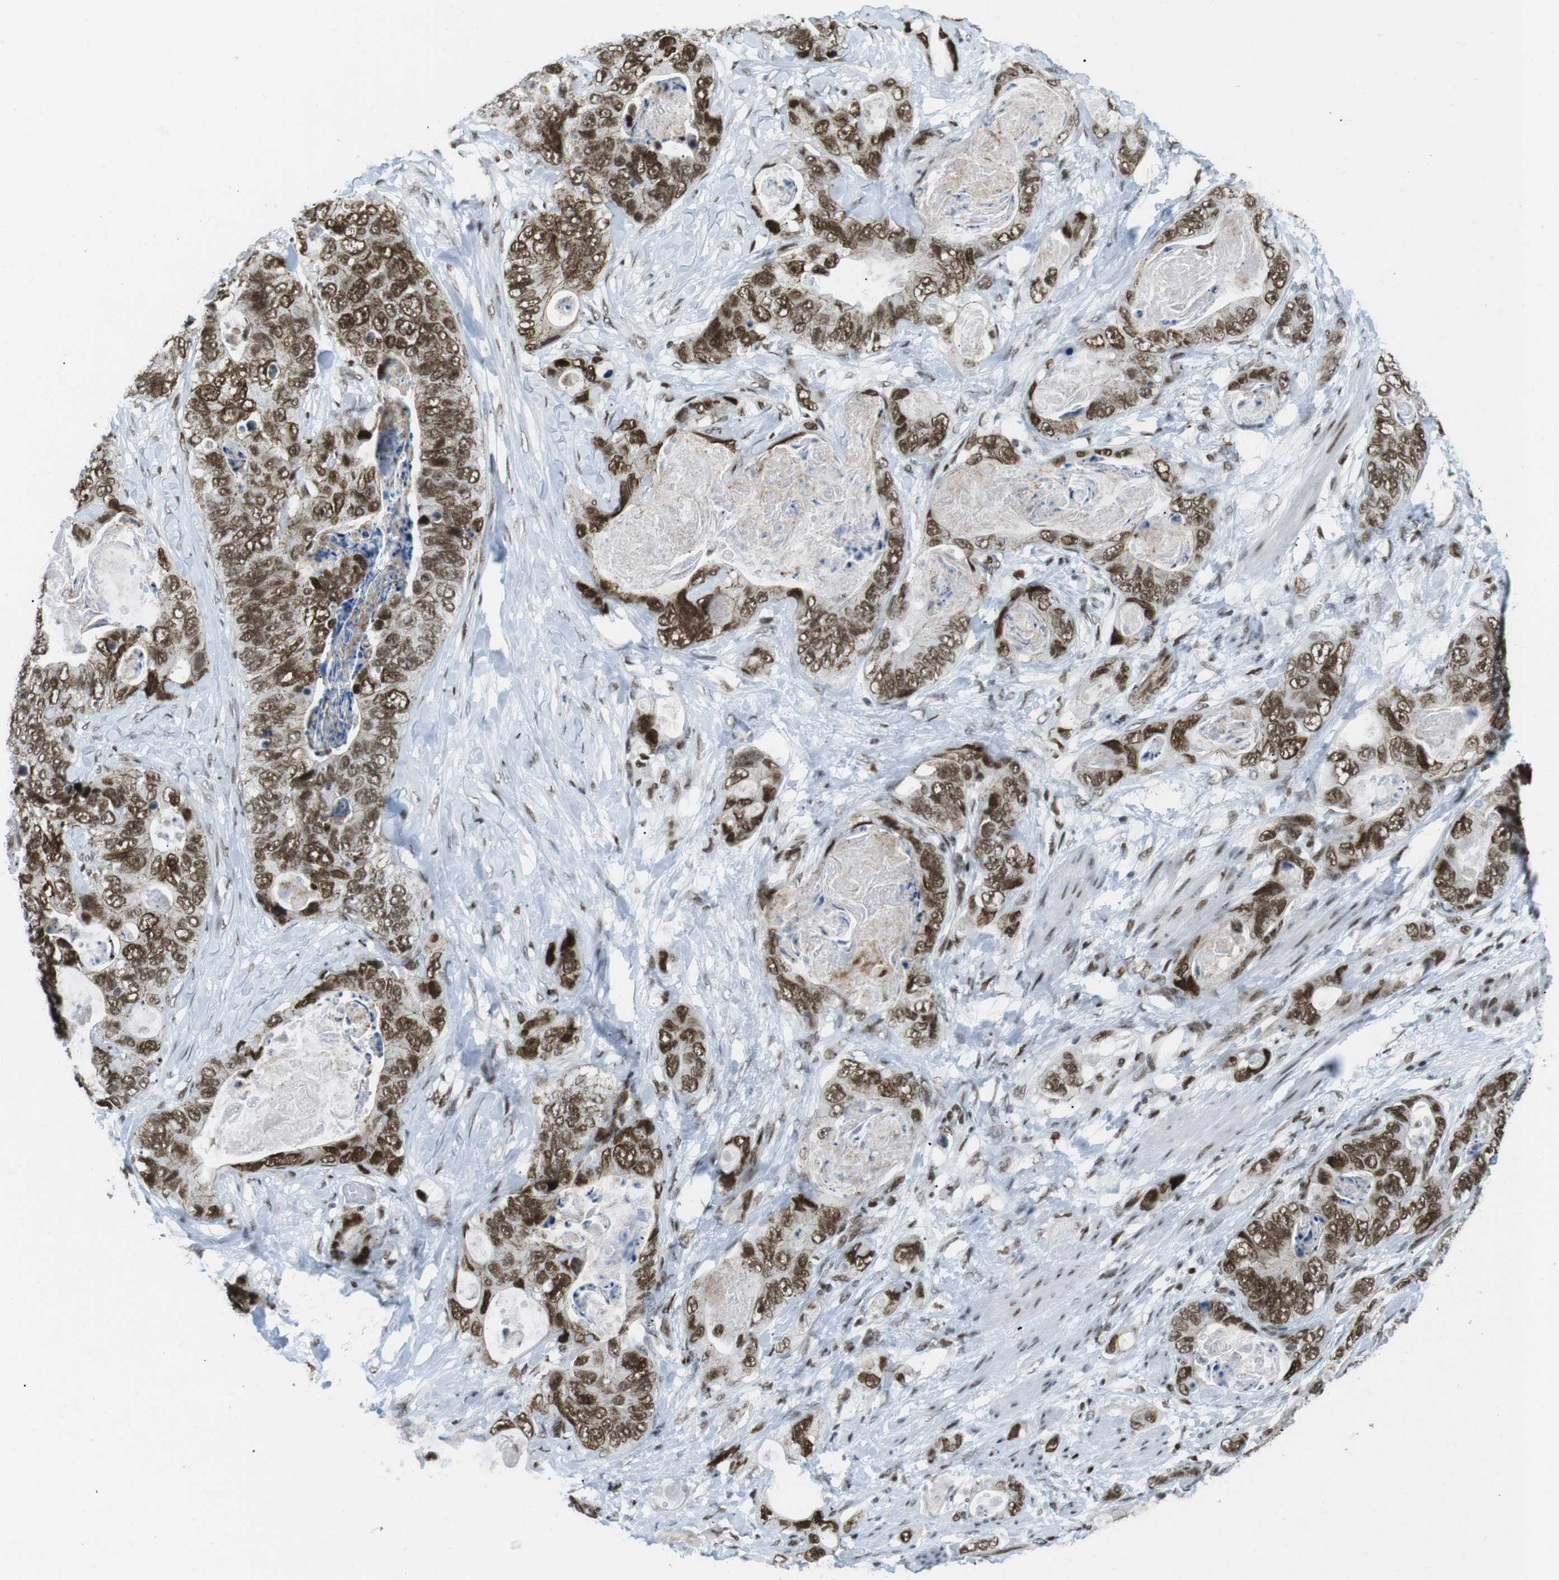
{"staining": {"intensity": "moderate", "quantity": ">75%", "location": "nuclear"}, "tissue": "stomach cancer", "cell_type": "Tumor cells", "image_type": "cancer", "snomed": [{"axis": "morphology", "description": "Adenocarcinoma, NOS"}, {"axis": "topography", "description": "Stomach"}], "caption": "Immunohistochemistry (IHC) of stomach cancer shows medium levels of moderate nuclear staining in approximately >75% of tumor cells.", "gene": "ARID1A", "patient": {"sex": "female", "age": 89}}